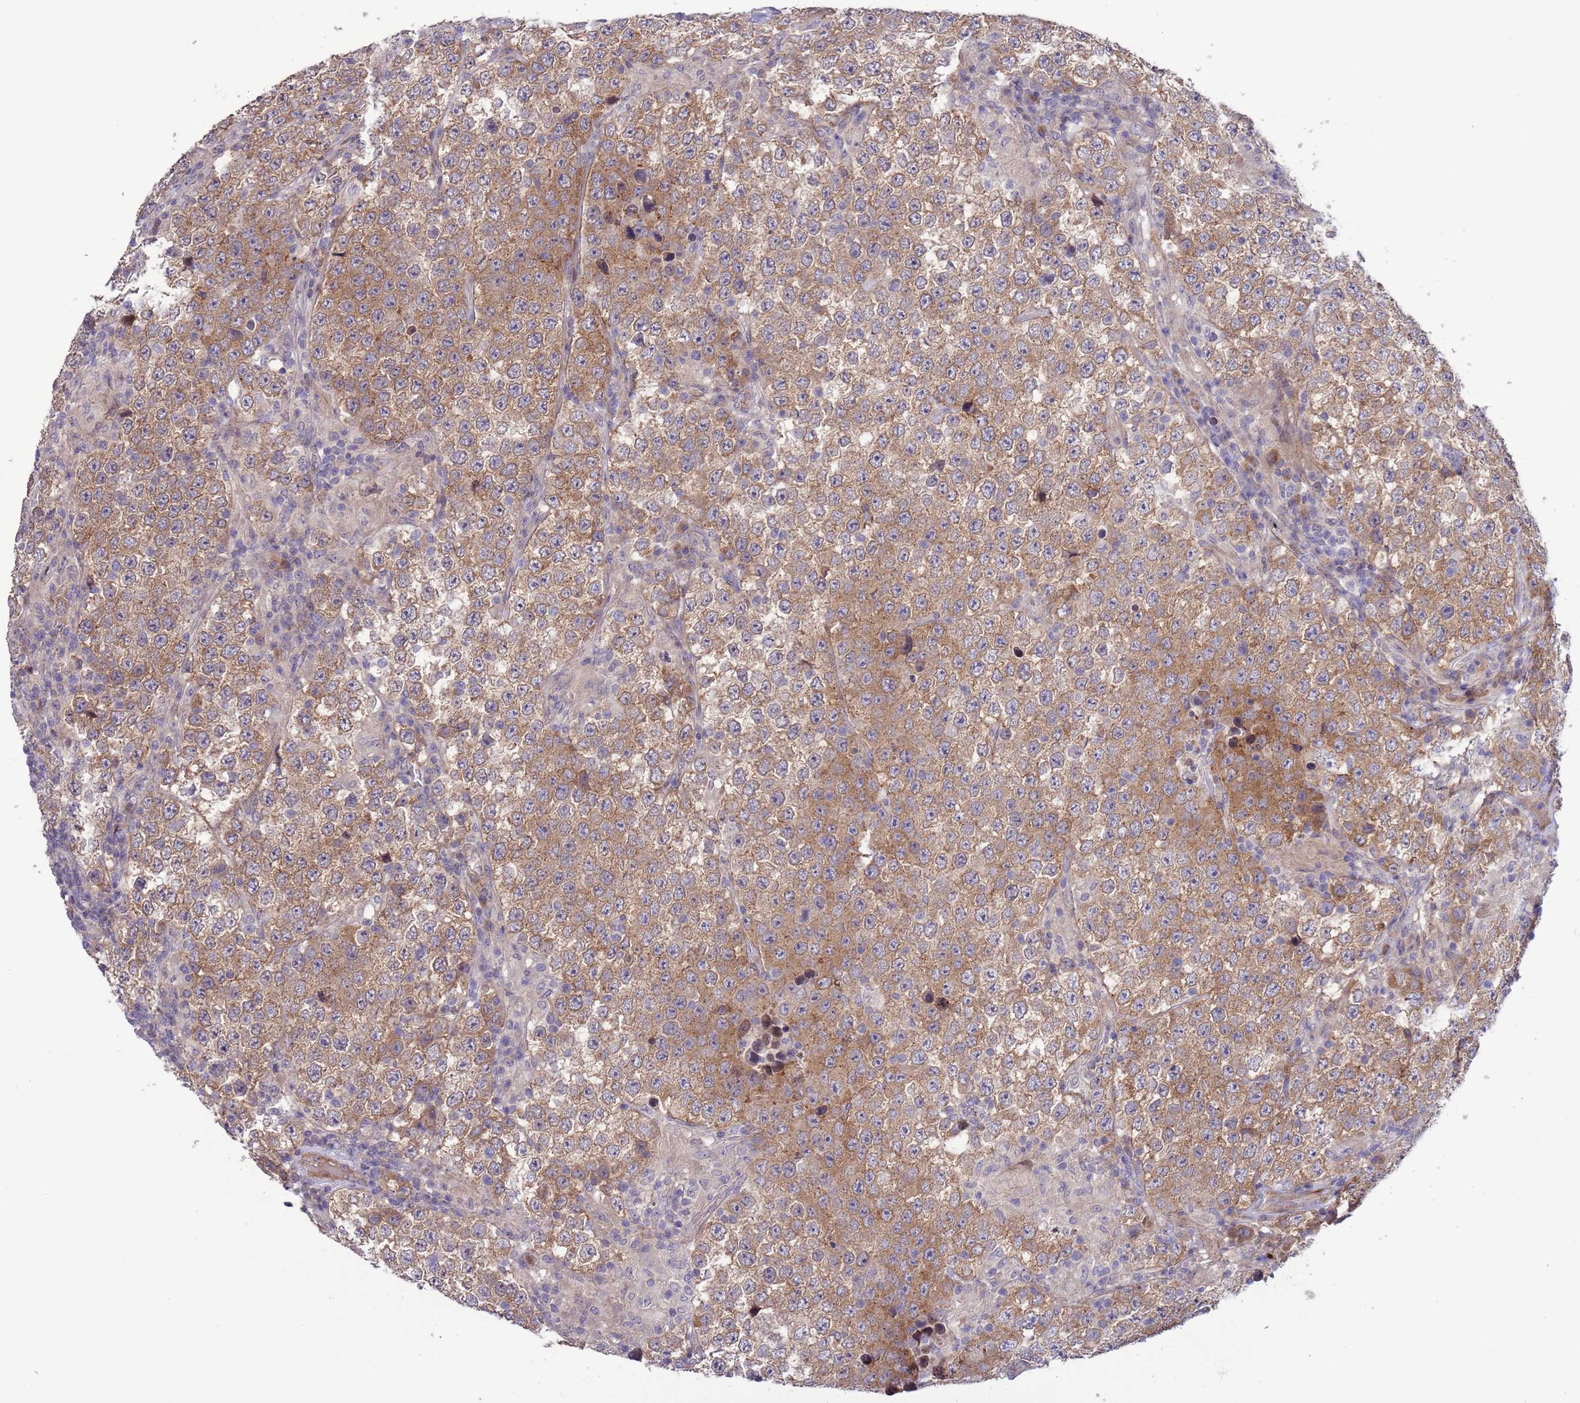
{"staining": {"intensity": "moderate", "quantity": ">75%", "location": "cytoplasmic/membranous"}, "tissue": "testis cancer", "cell_type": "Tumor cells", "image_type": "cancer", "snomed": [{"axis": "morphology", "description": "Normal tissue, NOS"}, {"axis": "morphology", "description": "Urothelial carcinoma, High grade"}, {"axis": "morphology", "description": "Seminoma, NOS"}, {"axis": "morphology", "description": "Carcinoma, Embryonal, NOS"}, {"axis": "topography", "description": "Urinary bladder"}, {"axis": "topography", "description": "Testis"}], "caption": "An image of seminoma (testis) stained for a protein reveals moderate cytoplasmic/membranous brown staining in tumor cells. Using DAB (3,3'-diaminobenzidine) (brown) and hematoxylin (blue) stains, captured at high magnification using brightfield microscopy.", "gene": "GJA10", "patient": {"sex": "male", "age": 41}}